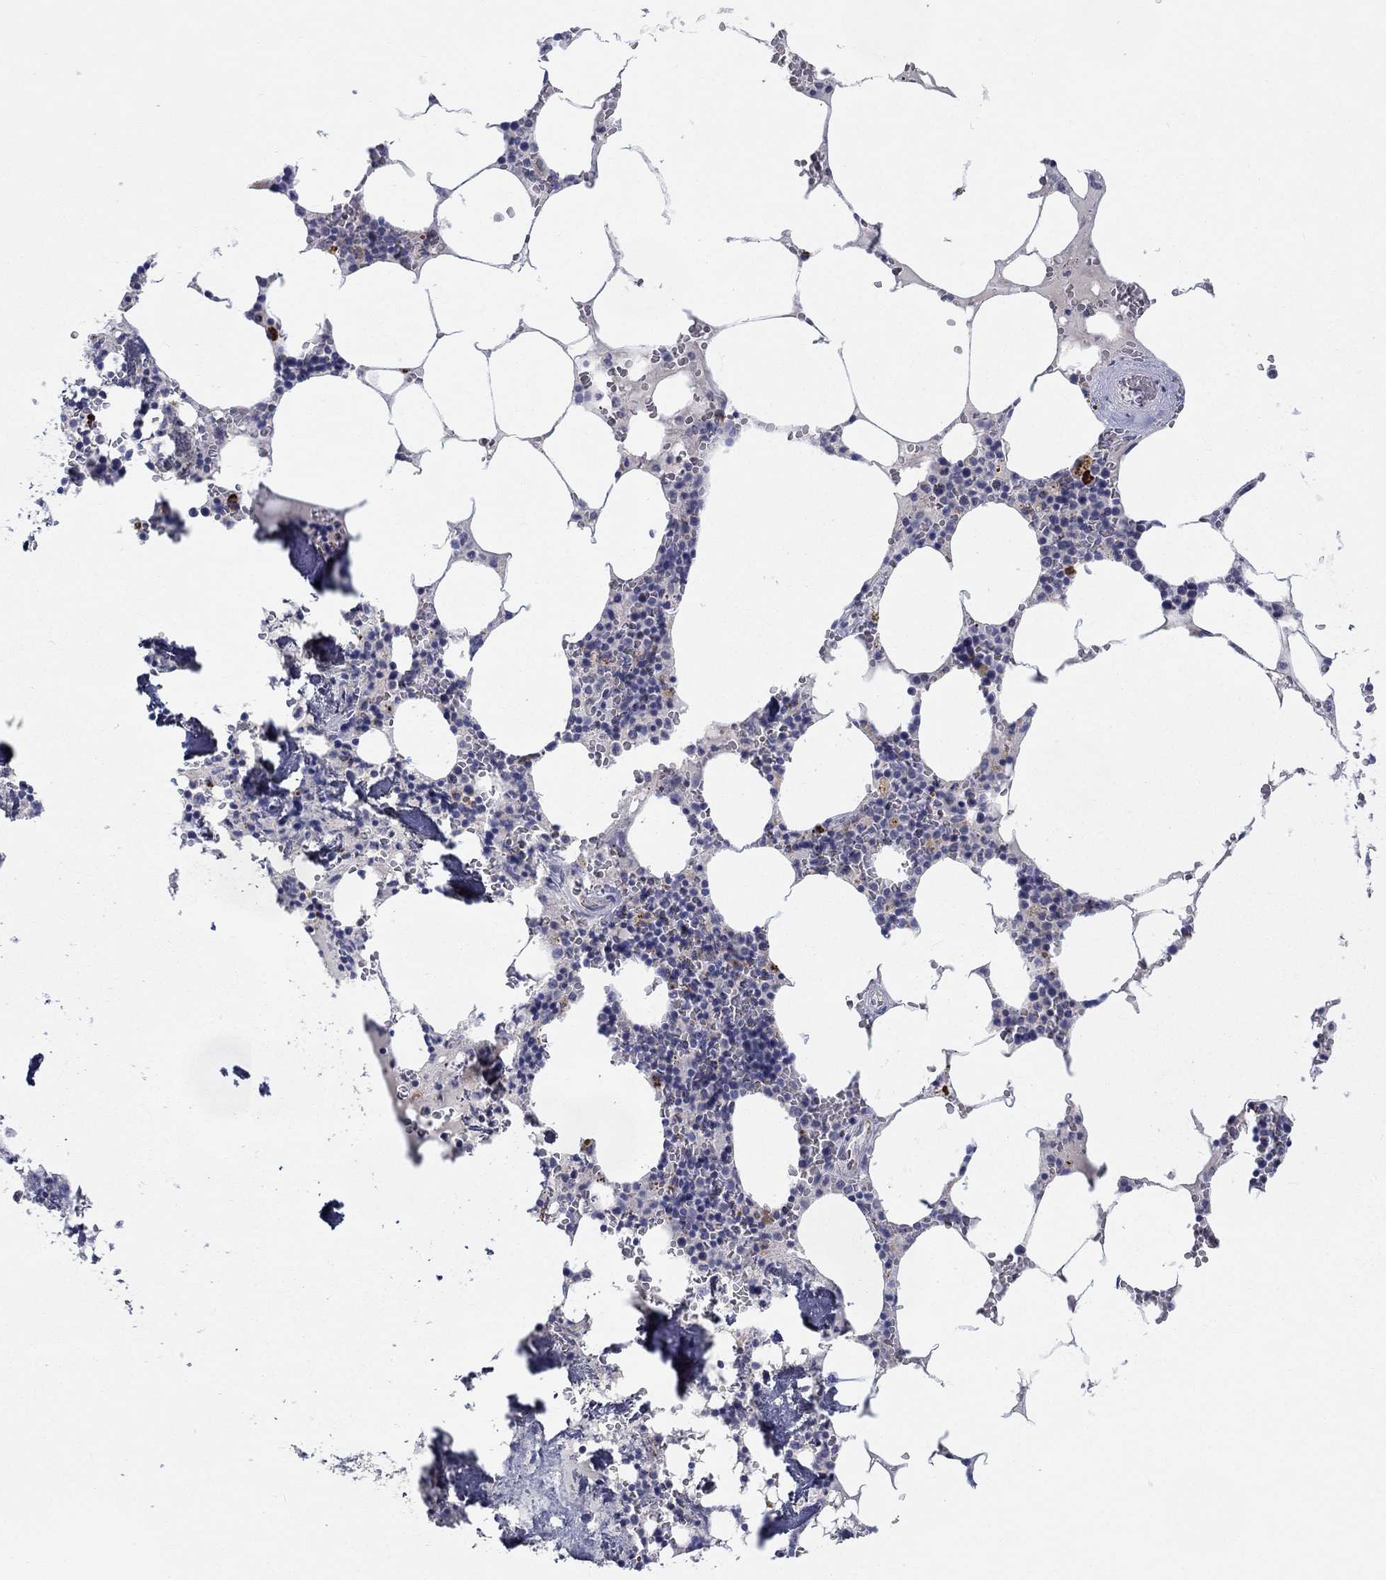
{"staining": {"intensity": "strong", "quantity": "<25%", "location": "cytoplasmic/membranous"}, "tissue": "bone marrow", "cell_type": "Hematopoietic cells", "image_type": "normal", "snomed": [{"axis": "morphology", "description": "Normal tissue, NOS"}, {"axis": "topography", "description": "Bone marrow"}], "caption": "DAB (3,3'-diaminobenzidine) immunohistochemical staining of benign human bone marrow shows strong cytoplasmic/membranous protein positivity in about <25% of hematopoietic cells.", "gene": "BCO2", "patient": {"sex": "female", "age": 64}}